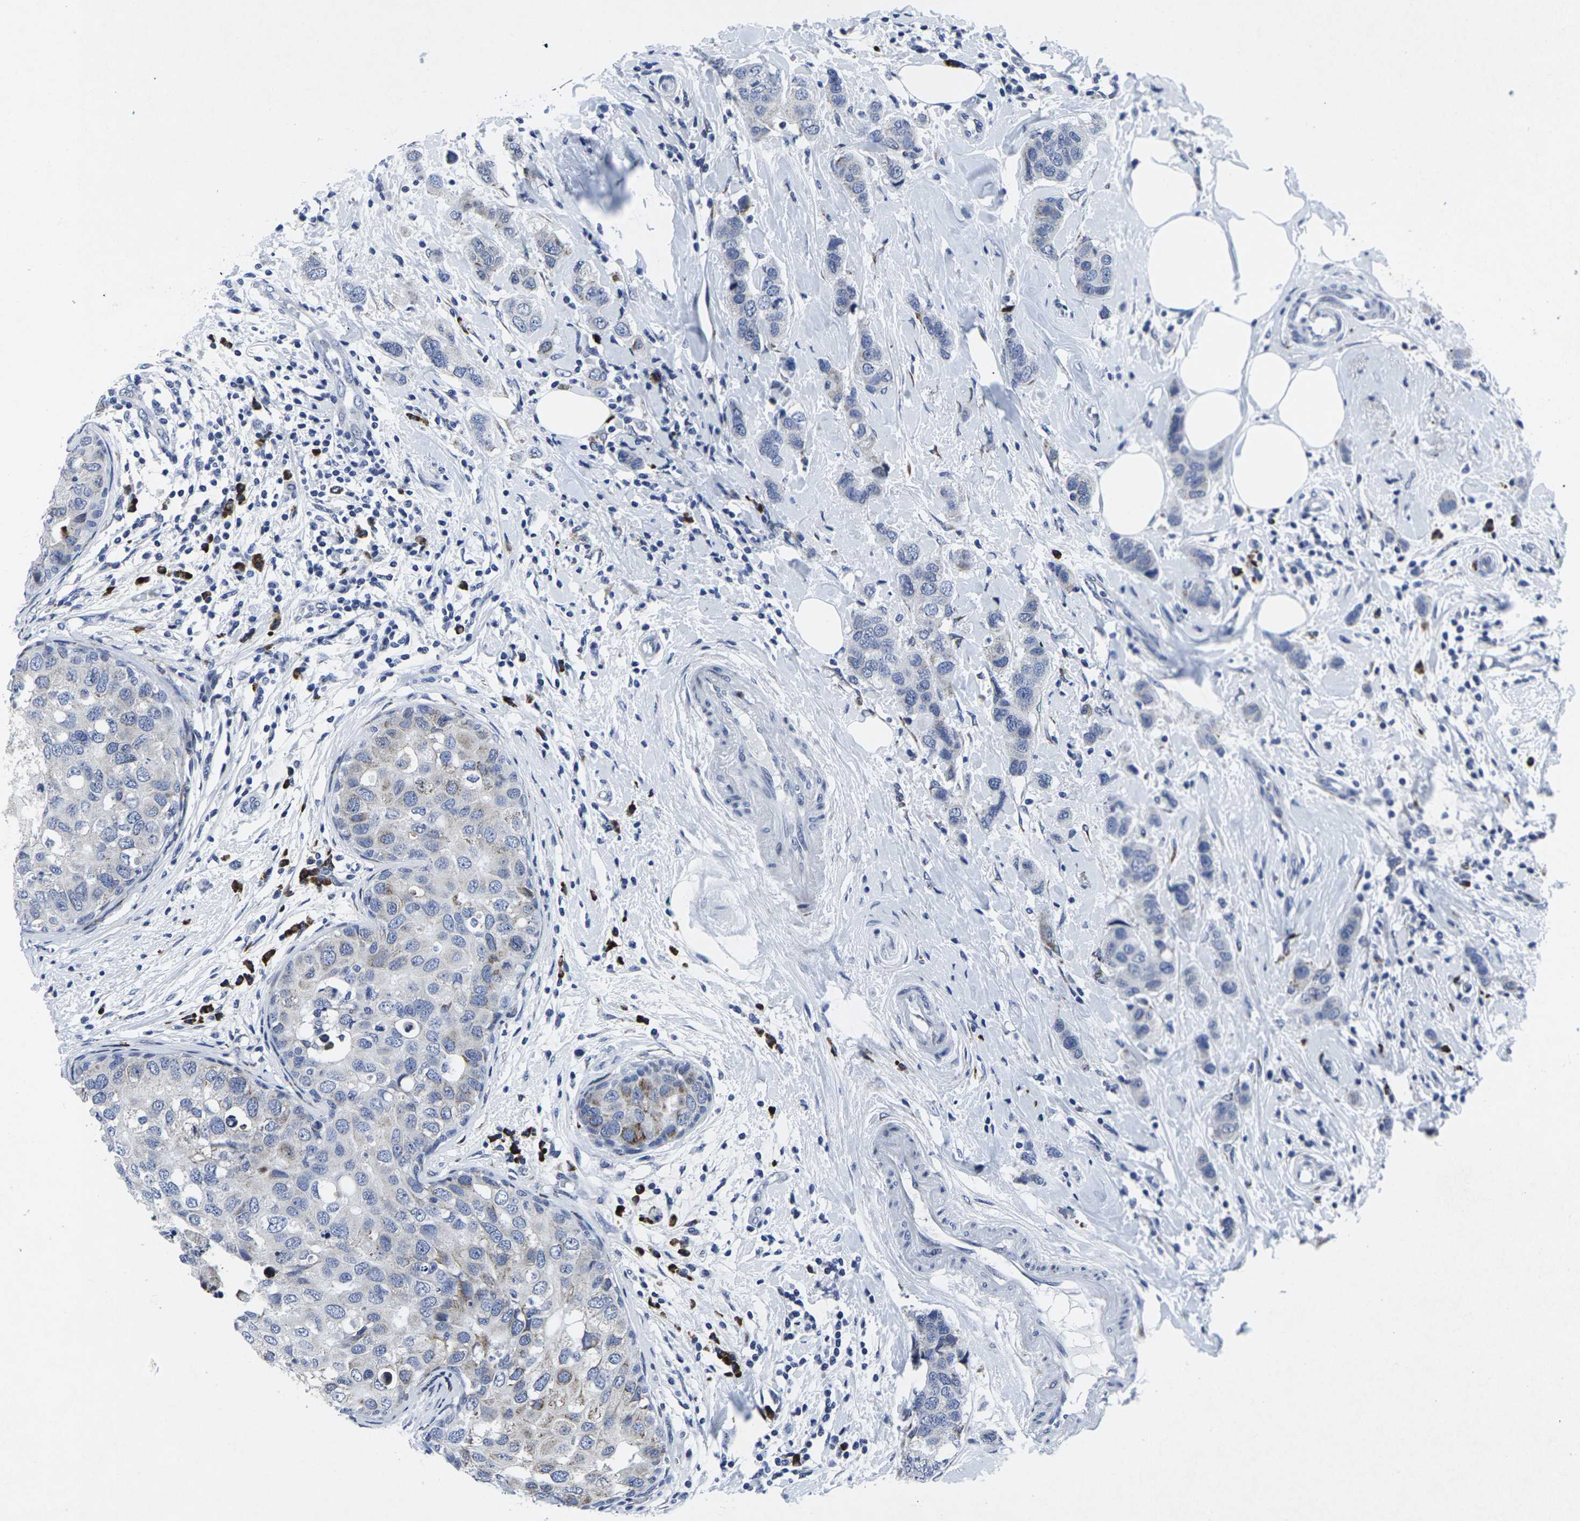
{"staining": {"intensity": "moderate", "quantity": "<25%", "location": "cytoplasmic/membranous"}, "tissue": "breast cancer", "cell_type": "Tumor cells", "image_type": "cancer", "snomed": [{"axis": "morphology", "description": "Duct carcinoma"}, {"axis": "topography", "description": "Breast"}], "caption": "Protein expression by immunohistochemistry reveals moderate cytoplasmic/membranous expression in approximately <25% of tumor cells in invasive ductal carcinoma (breast).", "gene": "RPN1", "patient": {"sex": "female", "age": 50}}